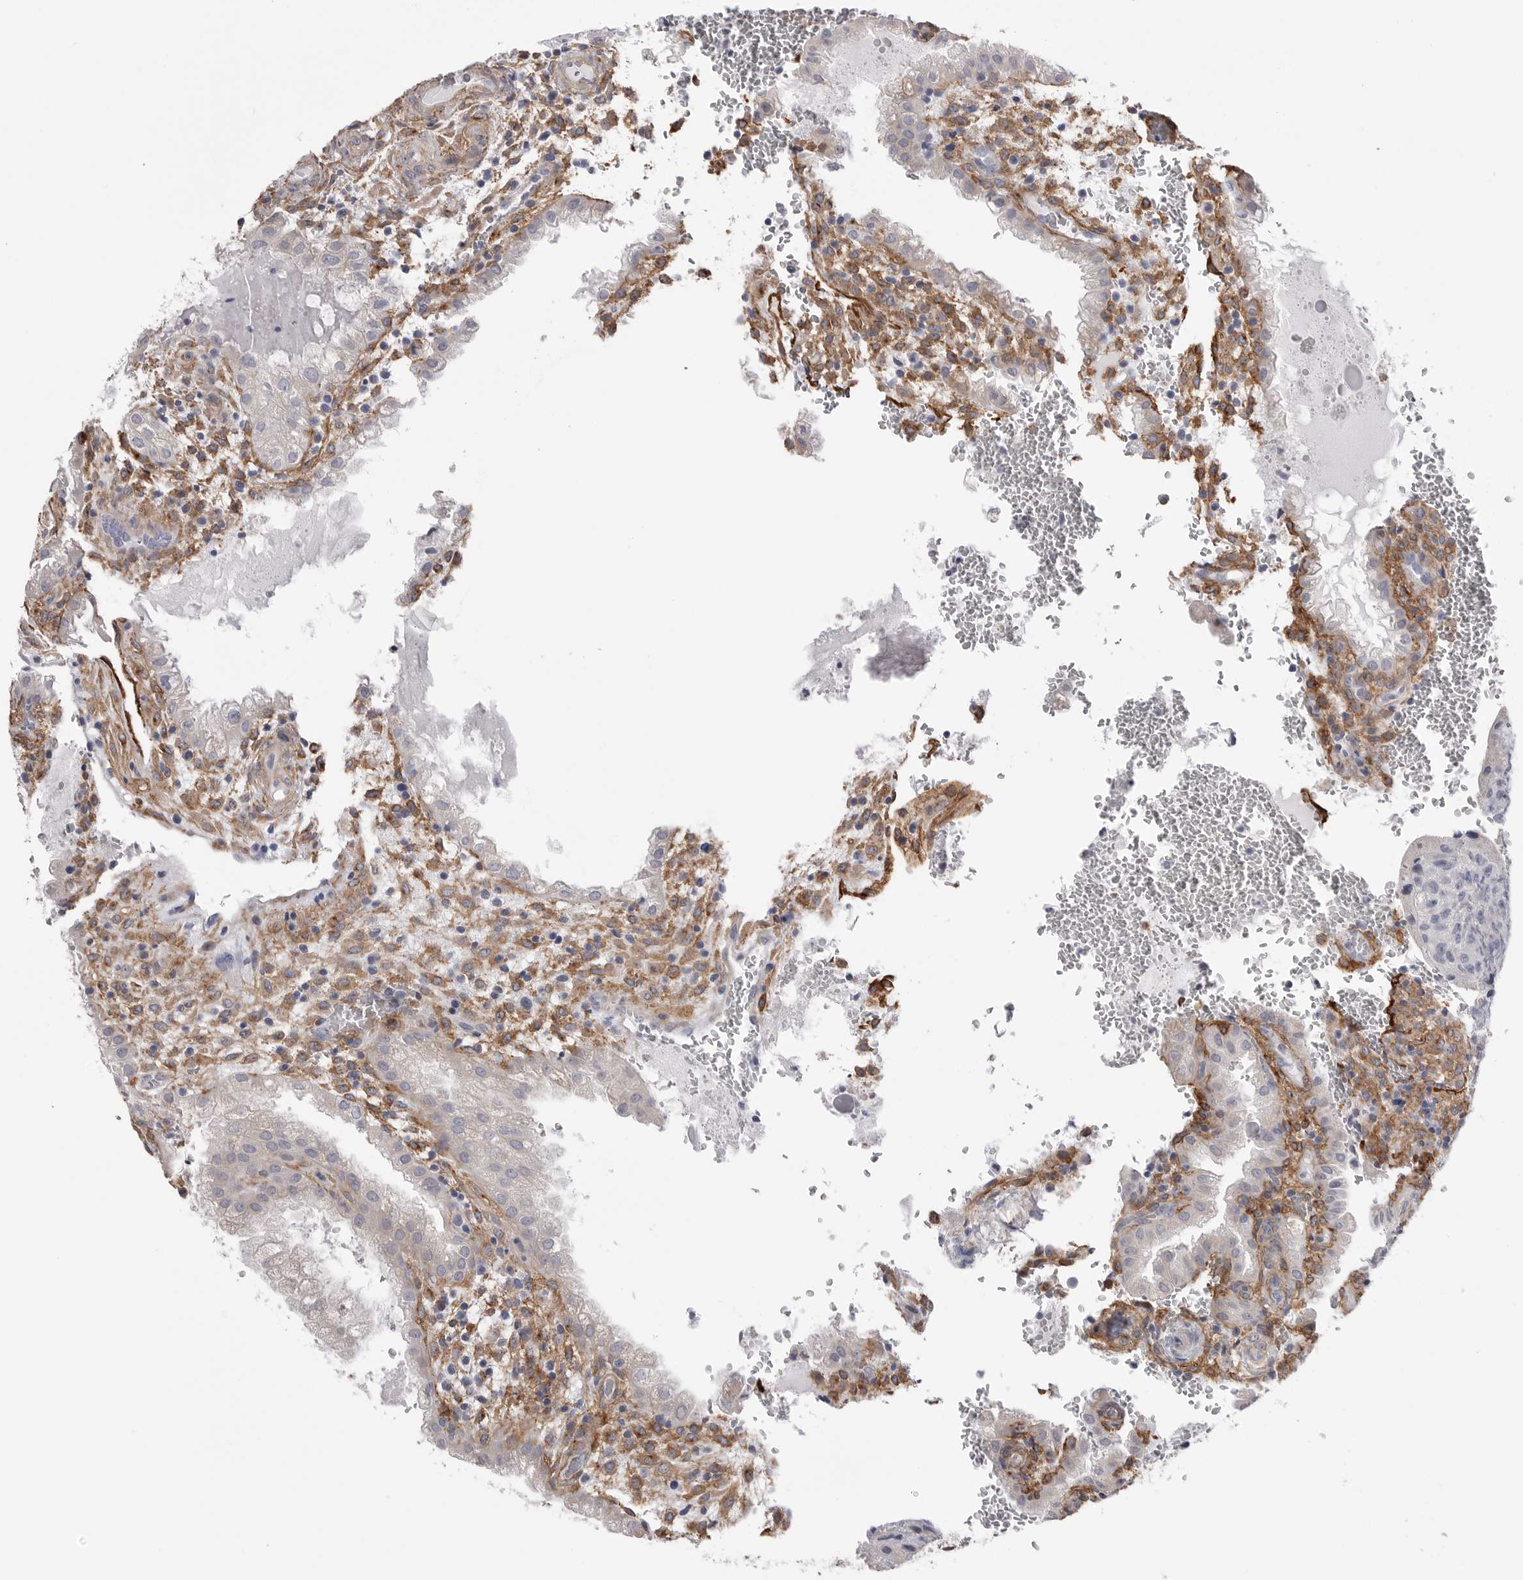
{"staining": {"intensity": "weak", "quantity": "25%-75%", "location": "cytoplasmic/membranous"}, "tissue": "placenta", "cell_type": "Decidual cells", "image_type": "normal", "snomed": [{"axis": "morphology", "description": "Normal tissue, NOS"}, {"axis": "topography", "description": "Placenta"}], "caption": "The image reveals a brown stain indicating the presence of a protein in the cytoplasmic/membranous of decidual cells in placenta.", "gene": "AKAP12", "patient": {"sex": "female", "age": 35}}